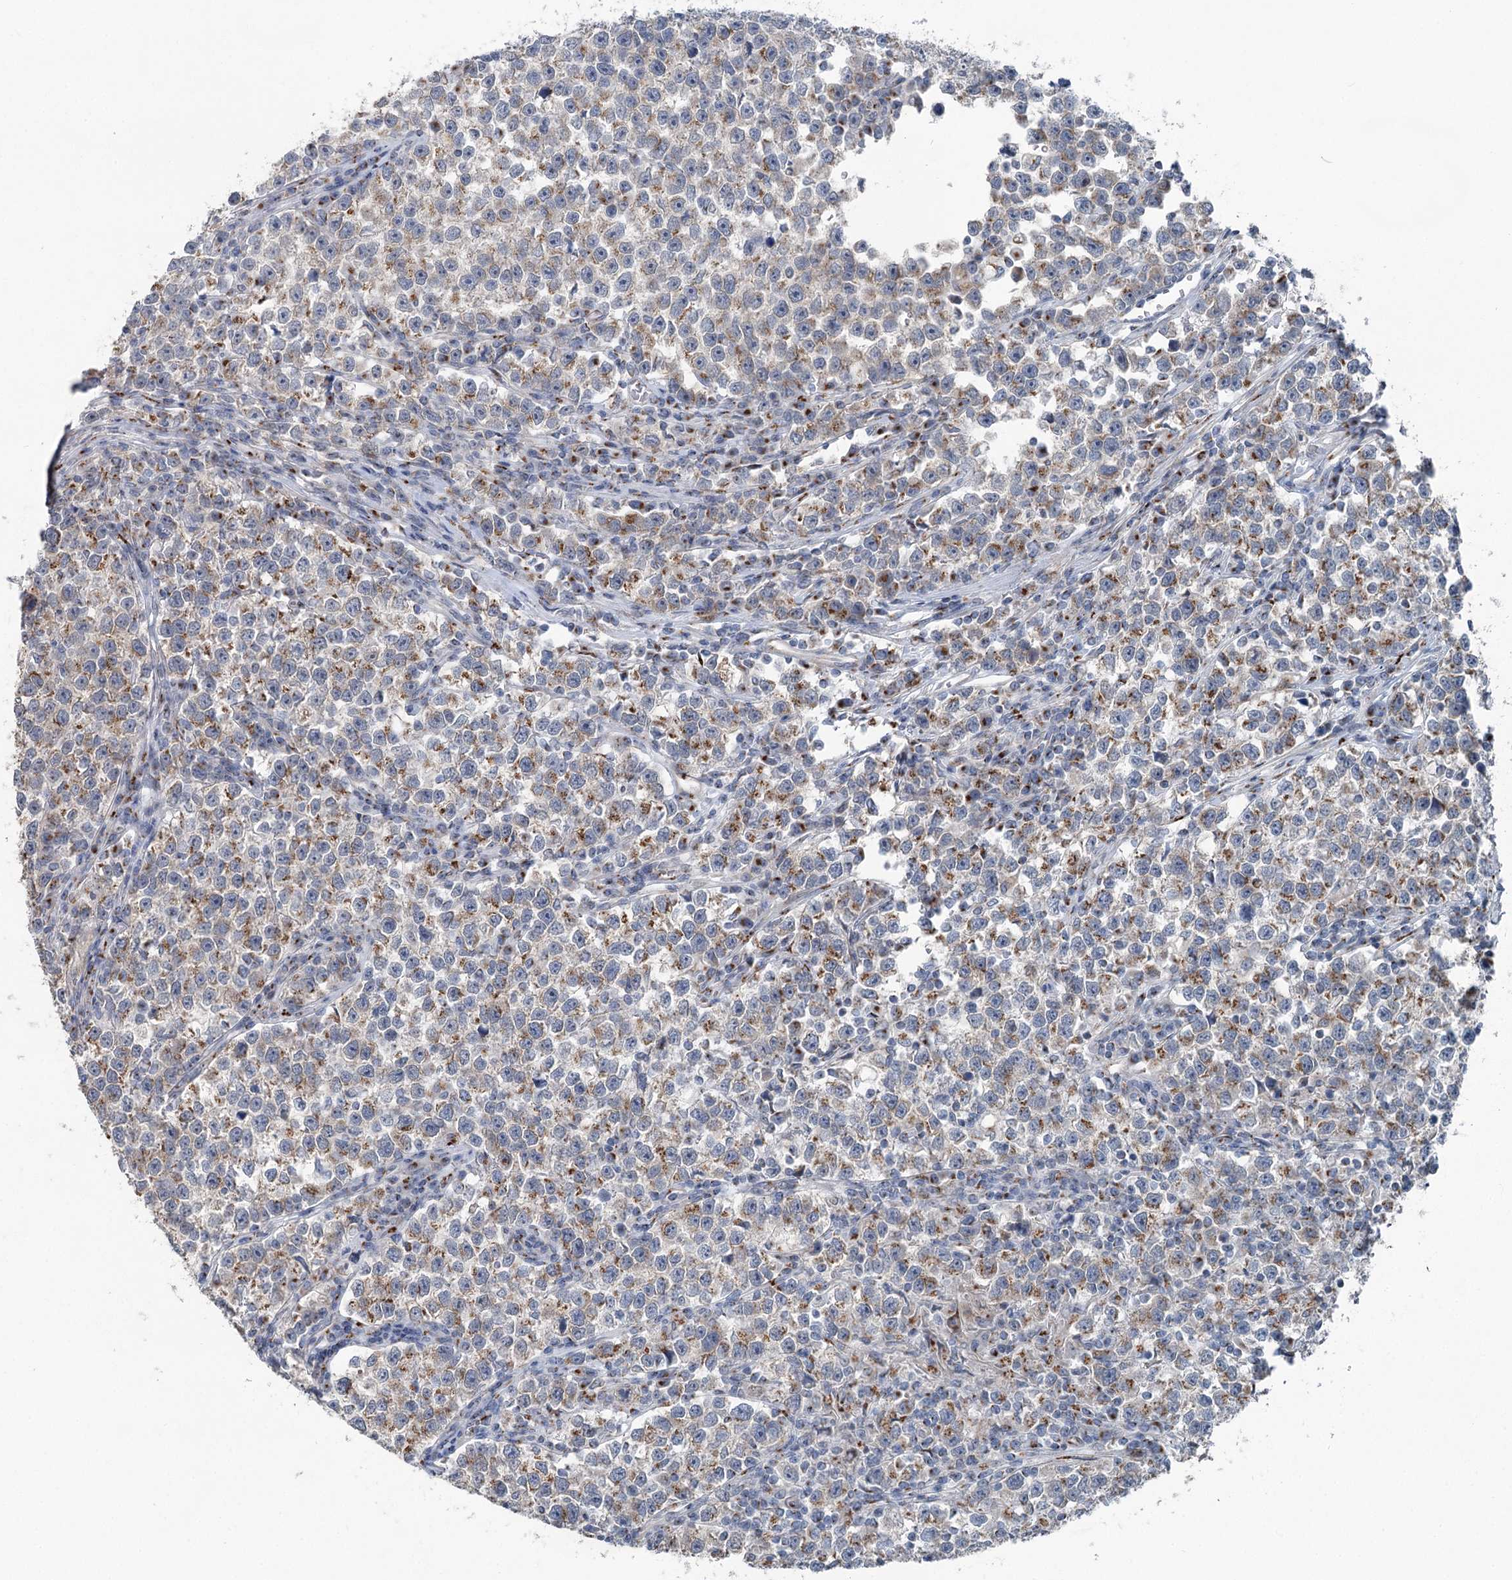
{"staining": {"intensity": "moderate", "quantity": "25%-75%", "location": "cytoplasmic/membranous"}, "tissue": "testis cancer", "cell_type": "Tumor cells", "image_type": "cancer", "snomed": [{"axis": "morphology", "description": "Normal tissue, NOS"}, {"axis": "morphology", "description": "Seminoma, NOS"}, {"axis": "topography", "description": "Testis"}], "caption": "Immunohistochemistry (IHC) micrograph of neoplastic tissue: testis seminoma stained using immunohistochemistry demonstrates medium levels of moderate protein expression localized specifically in the cytoplasmic/membranous of tumor cells, appearing as a cytoplasmic/membranous brown color.", "gene": "ITIH5", "patient": {"sex": "male", "age": 43}}